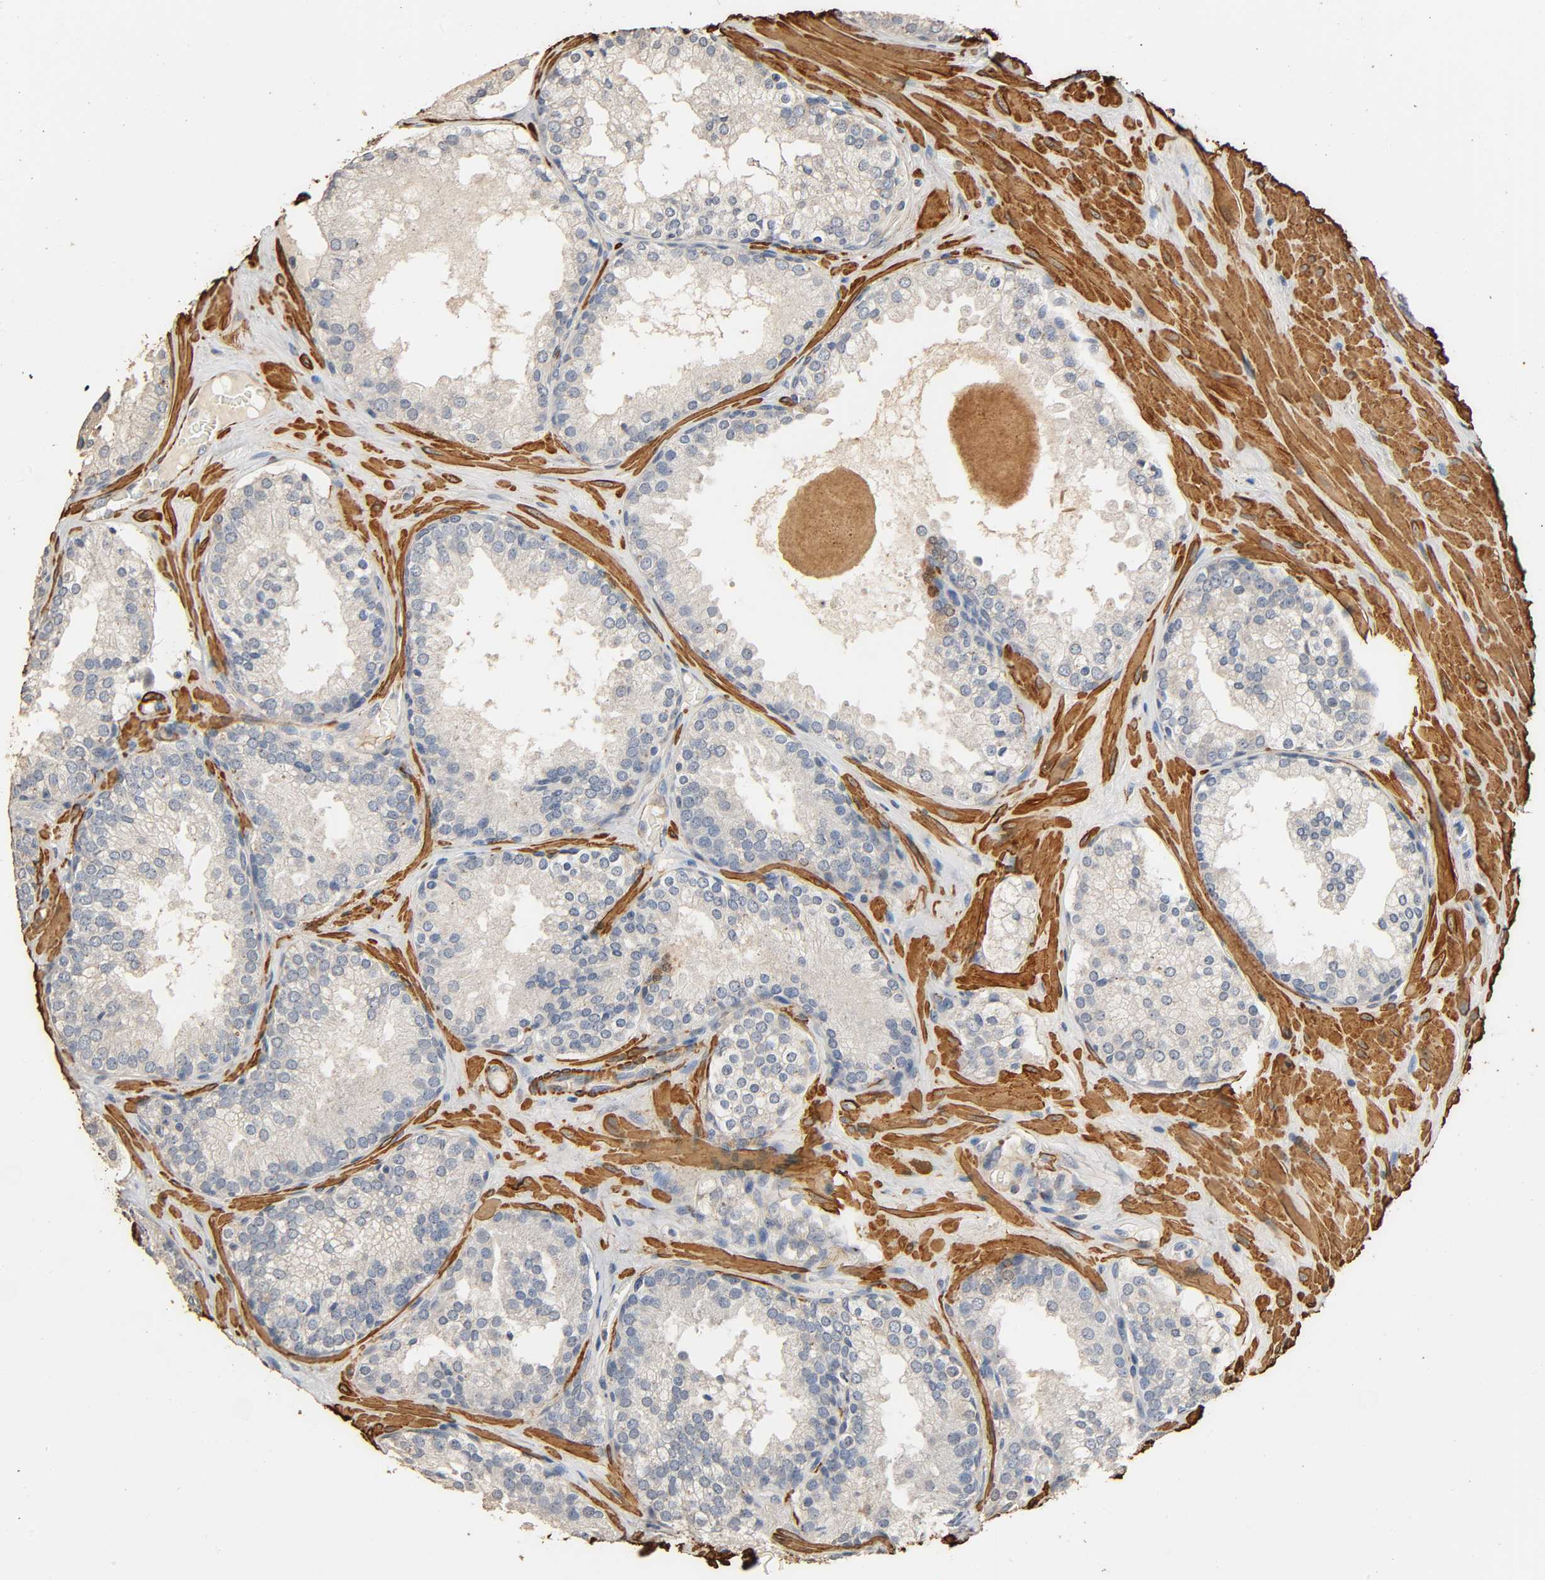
{"staining": {"intensity": "weak", "quantity": ">75%", "location": "cytoplasmic/membranous"}, "tissue": "prostate cancer", "cell_type": "Tumor cells", "image_type": "cancer", "snomed": [{"axis": "morphology", "description": "Adenocarcinoma, High grade"}, {"axis": "topography", "description": "Prostate"}], "caption": "Brown immunohistochemical staining in human prostate cancer demonstrates weak cytoplasmic/membranous expression in approximately >75% of tumor cells.", "gene": "GSTA3", "patient": {"sex": "male", "age": 70}}